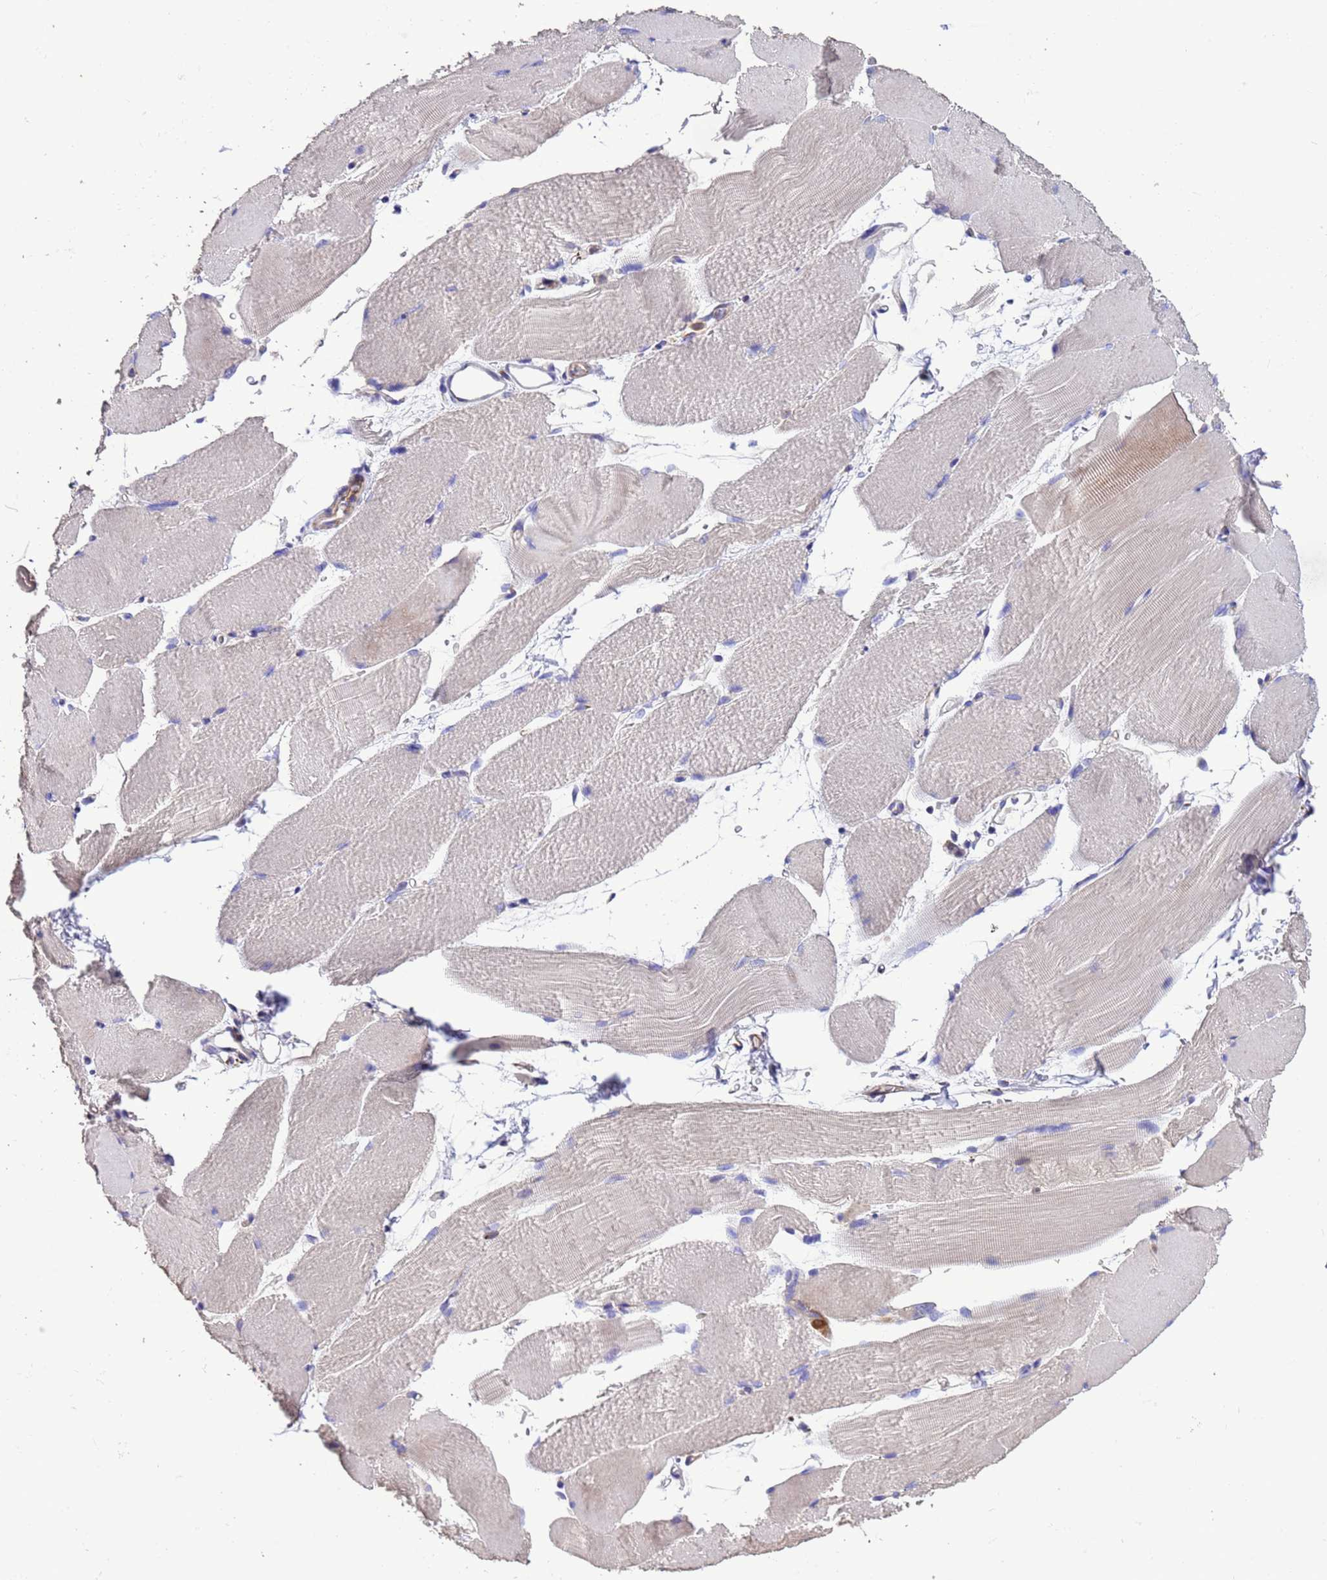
{"staining": {"intensity": "weak", "quantity": "<25%", "location": "cytoplasmic/membranous"}, "tissue": "skeletal muscle", "cell_type": "Myocytes", "image_type": "normal", "snomed": [{"axis": "morphology", "description": "Normal tissue, NOS"}, {"axis": "topography", "description": "Skeletal muscle"}, {"axis": "topography", "description": "Parathyroid gland"}], "caption": "Immunohistochemistry micrograph of benign skeletal muscle: skeletal muscle stained with DAB (3,3'-diaminobenzidine) shows no significant protein expression in myocytes. Nuclei are stained in blue.", "gene": "KICS2", "patient": {"sex": "female", "age": 37}}